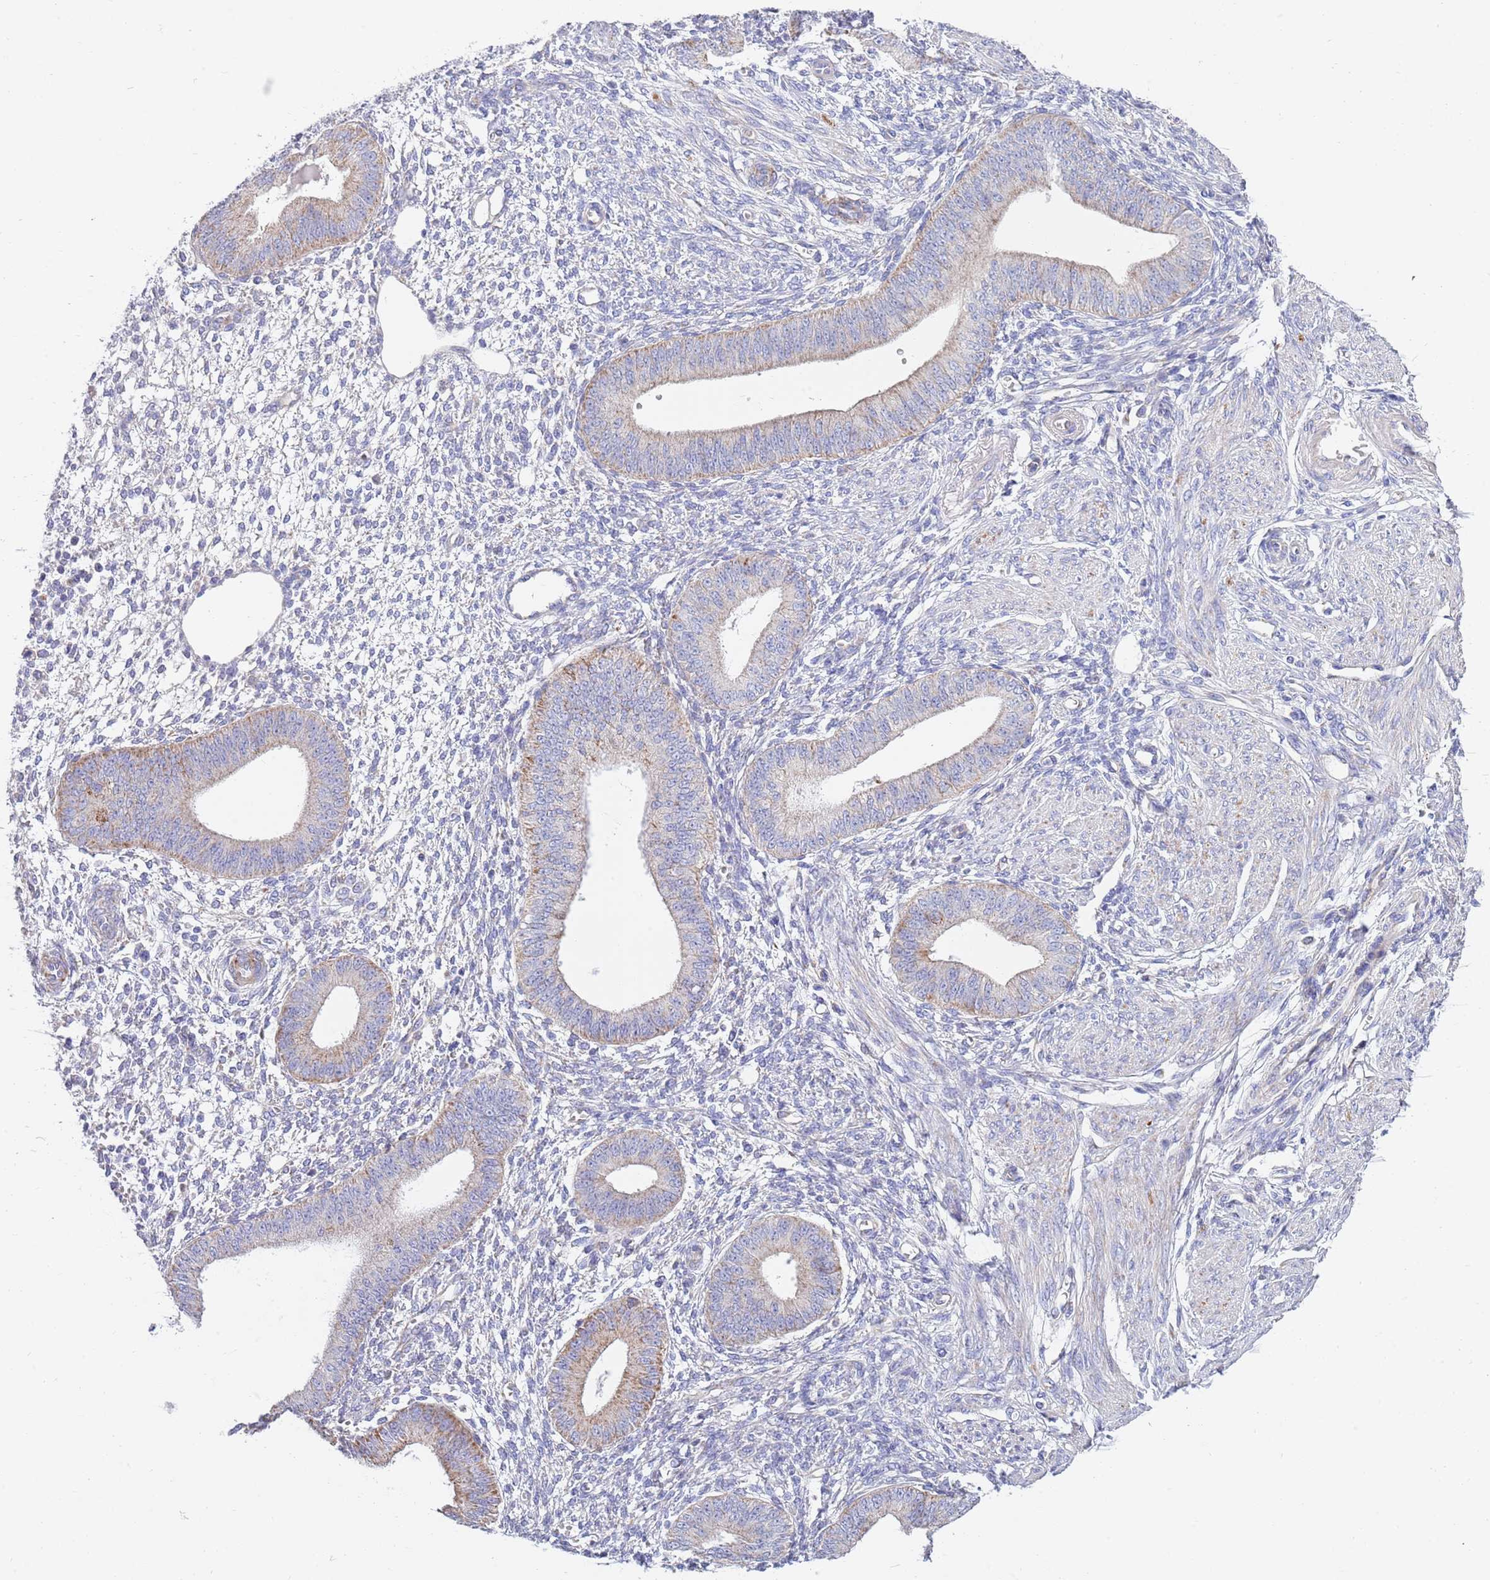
{"staining": {"intensity": "negative", "quantity": "none", "location": "none"}, "tissue": "endometrium", "cell_type": "Cells in endometrial stroma", "image_type": "normal", "snomed": [{"axis": "morphology", "description": "Normal tissue, NOS"}, {"axis": "topography", "description": "Endometrium"}], "caption": "Photomicrograph shows no protein positivity in cells in endometrial stroma of normal endometrium. (DAB (3,3'-diaminobenzidine) immunohistochemistry (IHC), high magnification).", "gene": "EMC8", "patient": {"sex": "female", "age": 49}}